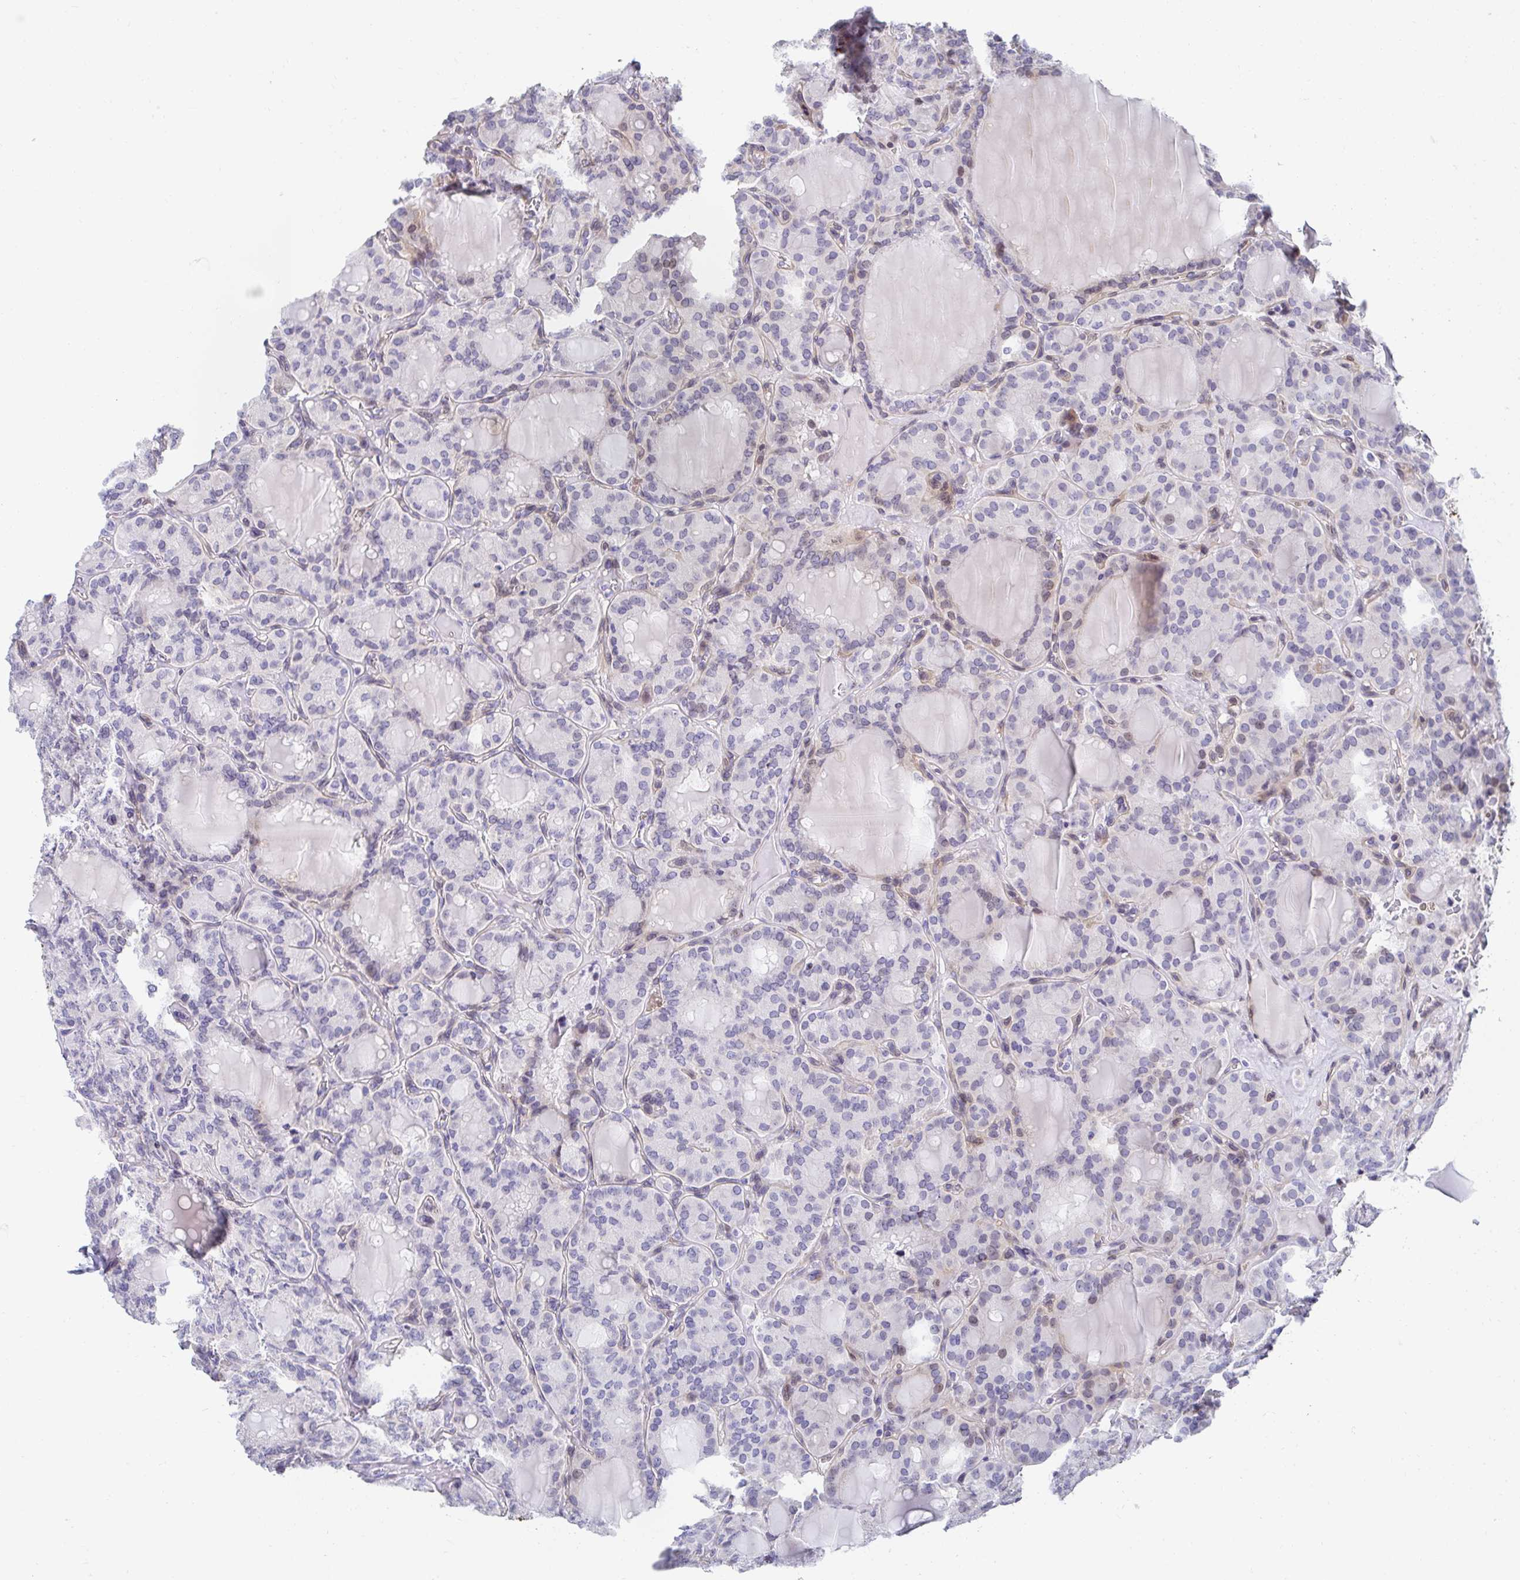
{"staining": {"intensity": "negative", "quantity": "none", "location": "none"}, "tissue": "thyroid cancer", "cell_type": "Tumor cells", "image_type": "cancer", "snomed": [{"axis": "morphology", "description": "Papillary adenocarcinoma, NOS"}, {"axis": "topography", "description": "Thyroid gland"}], "caption": "DAB immunohistochemical staining of human thyroid papillary adenocarcinoma displays no significant expression in tumor cells. The staining is performed using DAB (3,3'-diaminobenzidine) brown chromogen with nuclei counter-stained in using hematoxylin.", "gene": "AKAP14", "patient": {"sex": "male", "age": 87}}